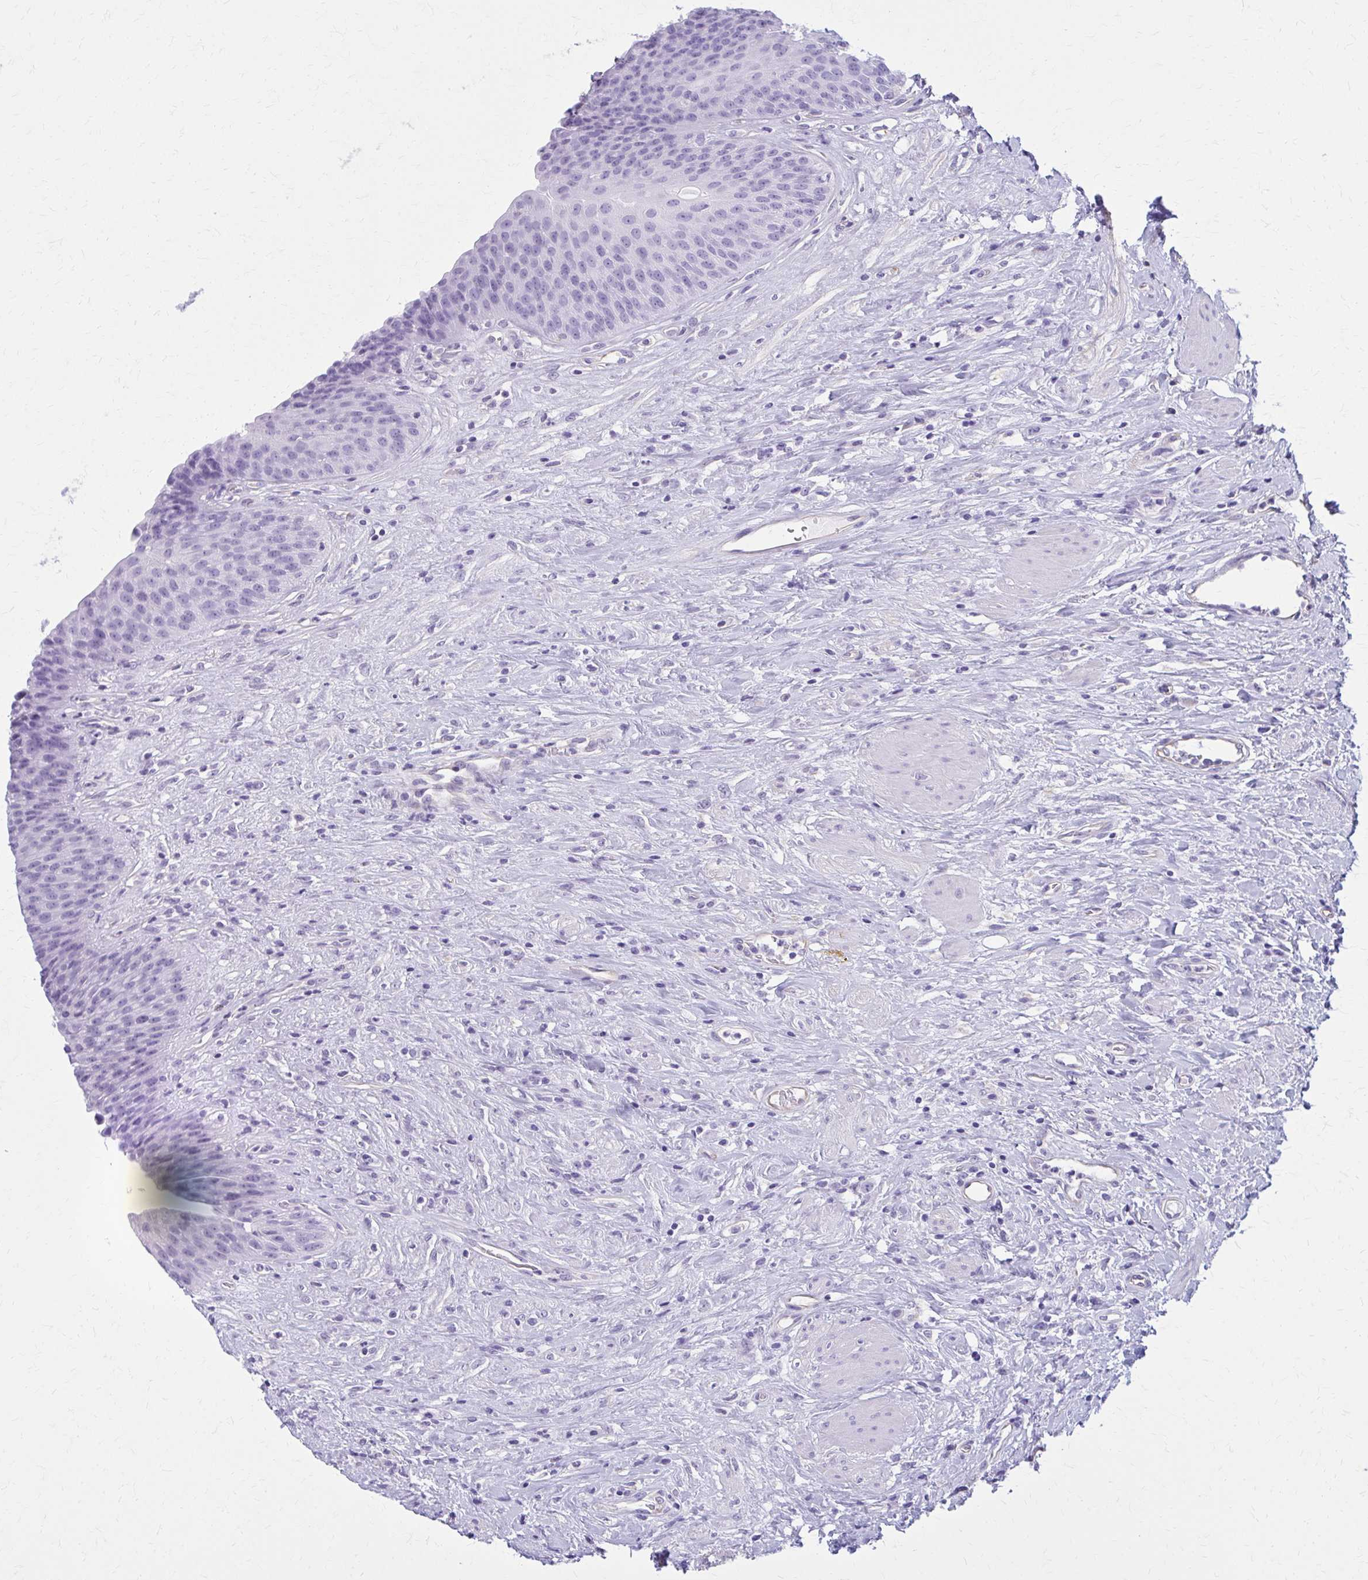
{"staining": {"intensity": "negative", "quantity": "none", "location": "none"}, "tissue": "urinary bladder", "cell_type": "Urothelial cells", "image_type": "normal", "snomed": [{"axis": "morphology", "description": "Normal tissue, NOS"}, {"axis": "topography", "description": "Urinary bladder"}], "caption": "An IHC image of normal urinary bladder is shown. There is no staining in urothelial cells of urinary bladder. Brightfield microscopy of immunohistochemistry stained with DAB (3,3'-diaminobenzidine) (brown) and hematoxylin (blue), captured at high magnification.", "gene": "GFAP", "patient": {"sex": "female", "age": 56}}